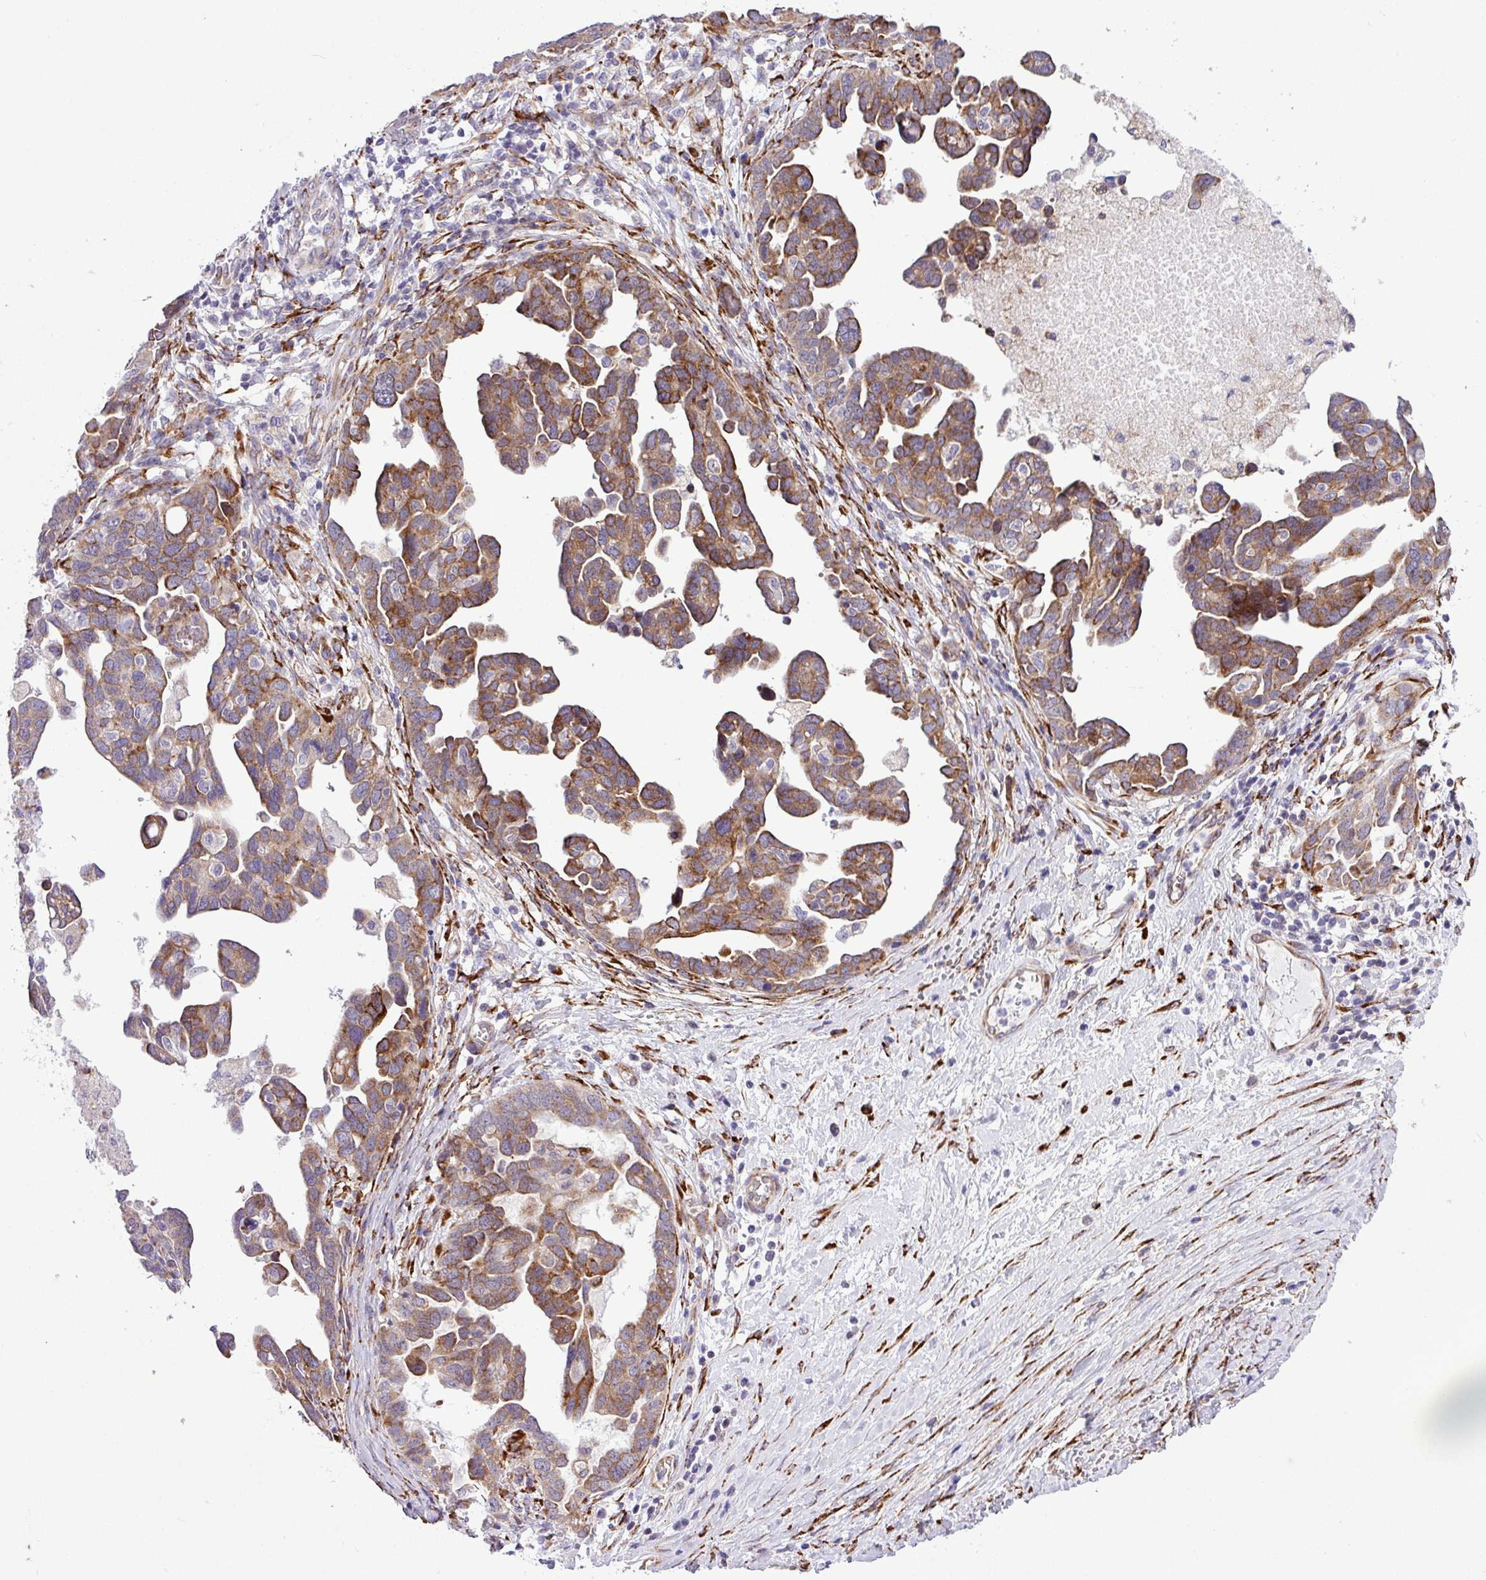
{"staining": {"intensity": "moderate", "quantity": ">75%", "location": "cytoplasmic/membranous"}, "tissue": "ovarian cancer", "cell_type": "Tumor cells", "image_type": "cancer", "snomed": [{"axis": "morphology", "description": "Cystadenocarcinoma, serous, NOS"}, {"axis": "topography", "description": "Ovary"}], "caption": "Ovarian cancer (serous cystadenocarcinoma) stained with DAB IHC reveals medium levels of moderate cytoplasmic/membranous expression in about >75% of tumor cells.", "gene": "CFAP97", "patient": {"sex": "female", "age": 54}}